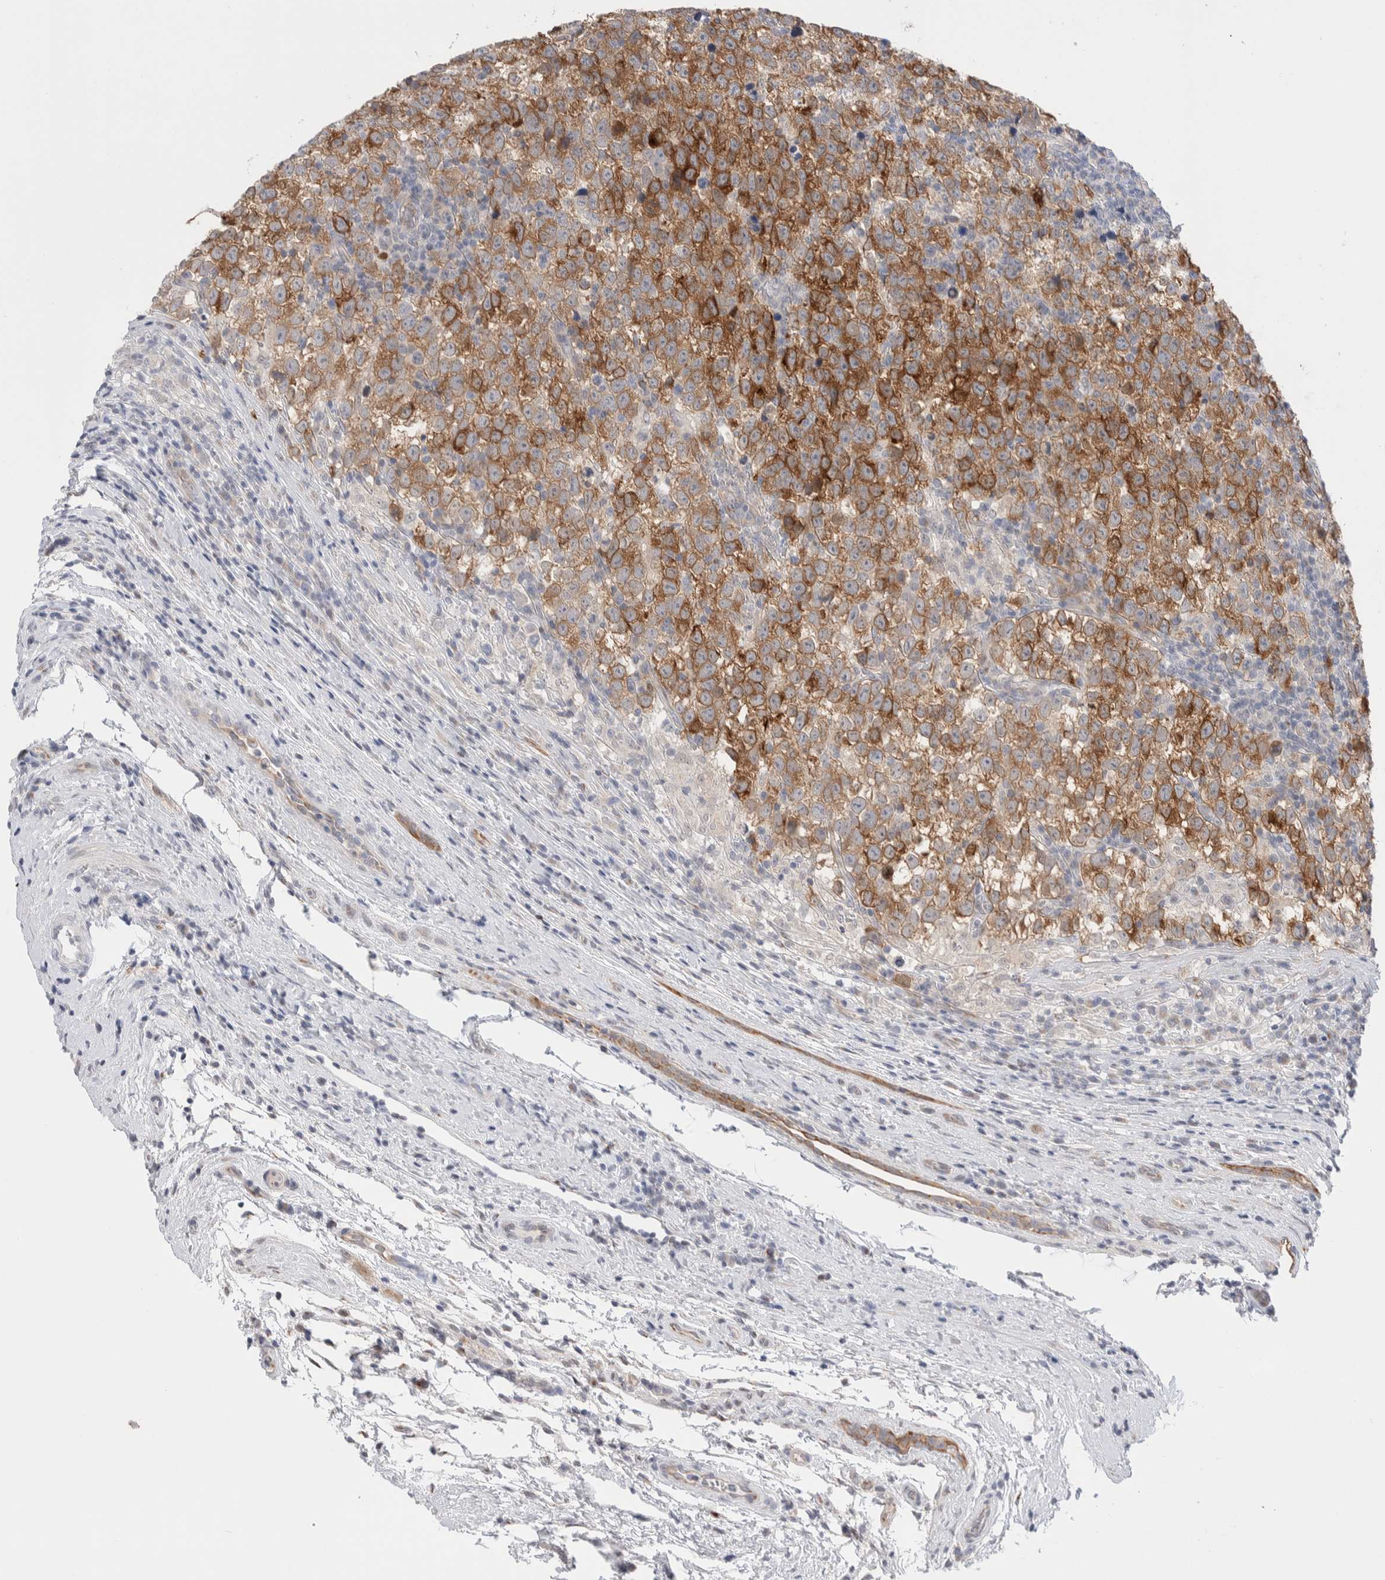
{"staining": {"intensity": "moderate", "quantity": ">75%", "location": "cytoplasmic/membranous"}, "tissue": "testis cancer", "cell_type": "Tumor cells", "image_type": "cancer", "snomed": [{"axis": "morphology", "description": "Normal tissue, NOS"}, {"axis": "morphology", "description": "Seminoma, NOS"}, {"axis": "topography", "description": "Testis"}], "caption": "High-magnification brightfield microscopy of testis seminoma stained with DAB (brown) and counterstained with hematoxylin (blue). tumor cells exhibit moderate cytoplasmic/membranous positivity is identified in about>75% of cells.", "gene": "C1orf112", "patient": {"sex": "male", "age": 43}}